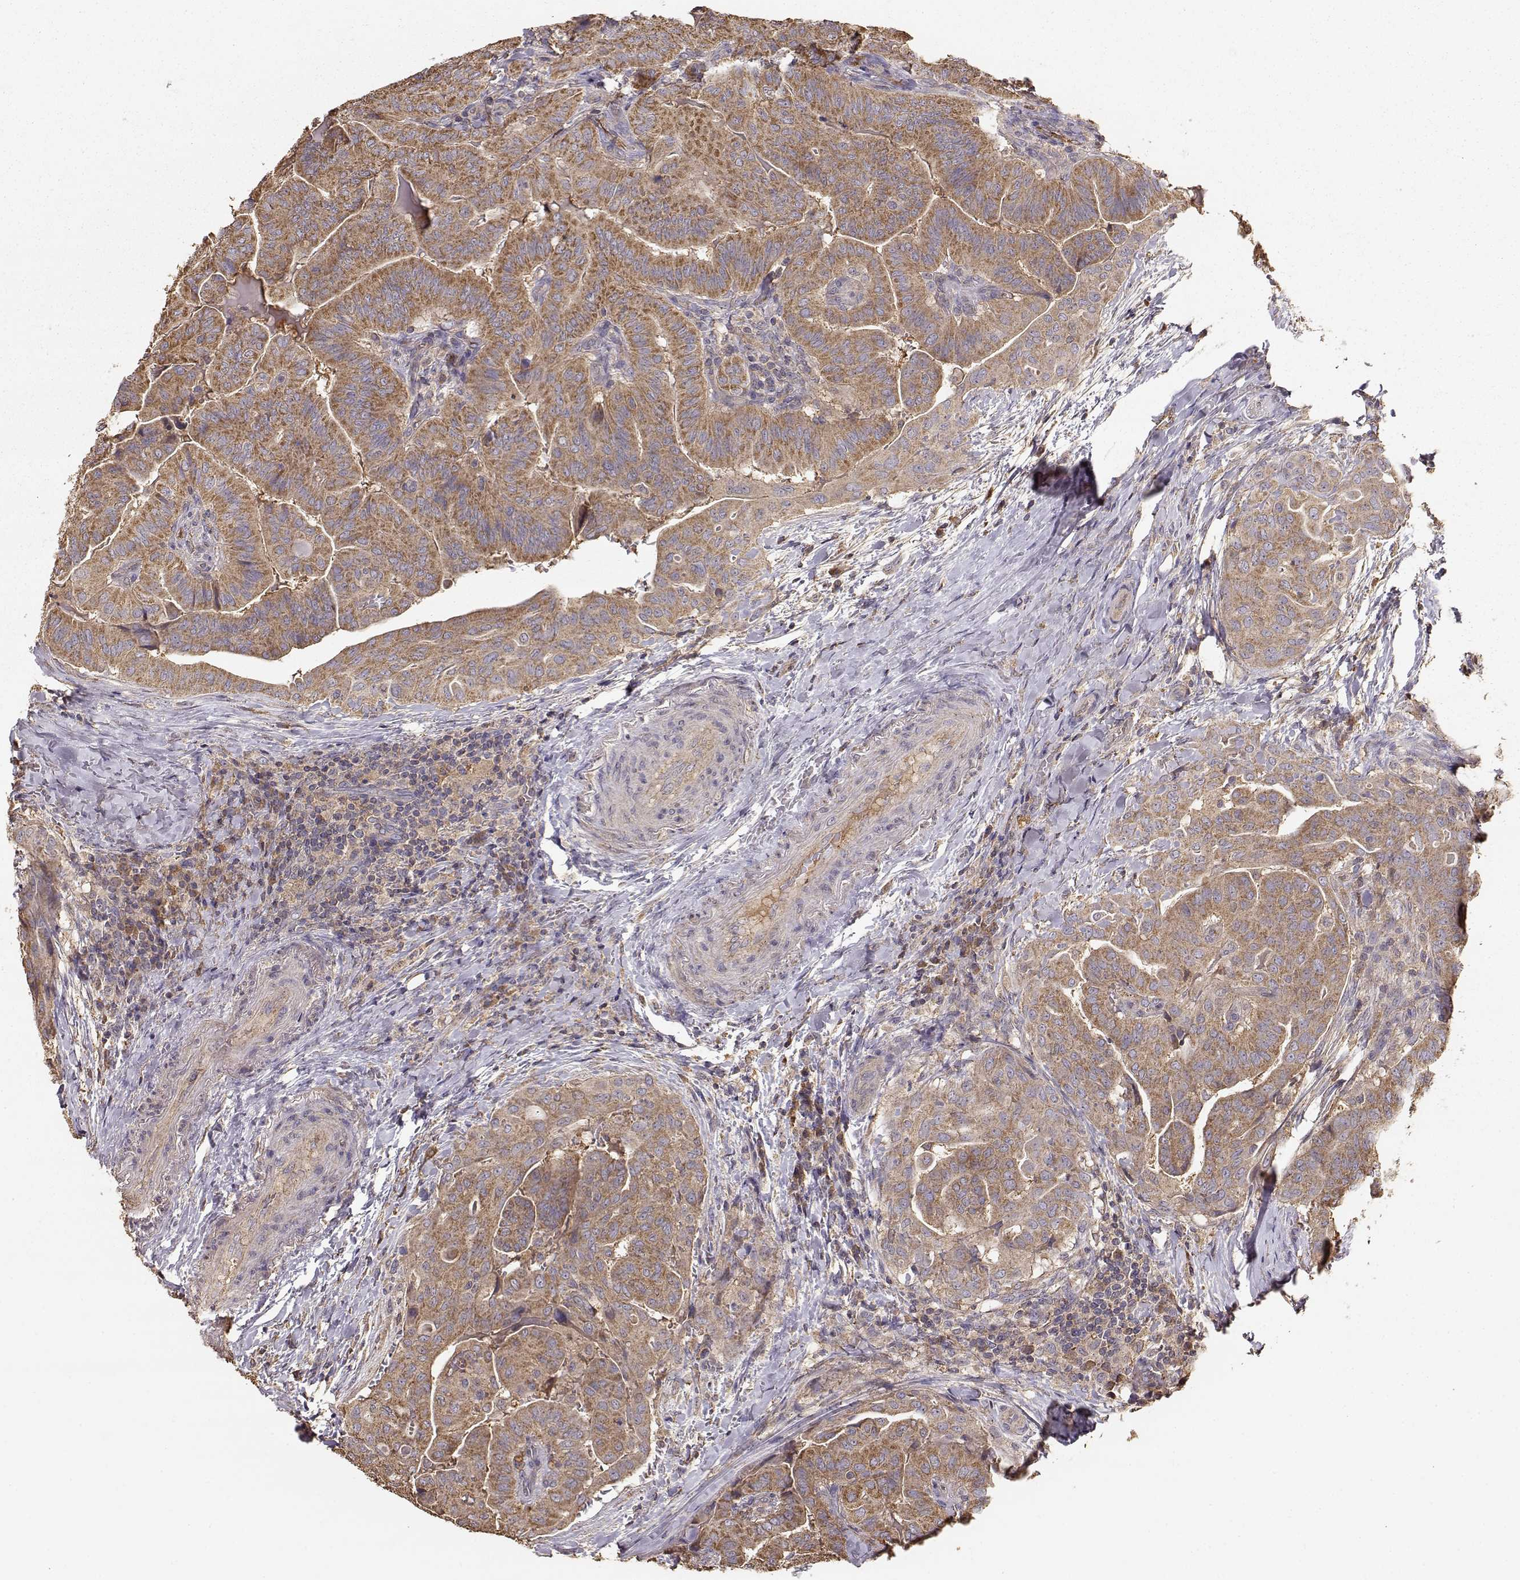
{"staining": {"intensity": "moderate", "quantity": ">75%", "location": "cytoplasmic/membranous"}, "tissue": "thyroid cancer", "cell_type": "Tumor cells", "image_type": "cancer", "snomed": [{"axis": "morphology", "description": "Papillary adenocarcinoma, NOS"}, {"axis": "topography", "description": "Thyroid gland"}], "caption": "An immunohistochemistry (IHC) photomicrograph of neoplastic tissue is shown. Protein staining in brown highlights moderate cytoplasmic/membranous positivity in papillary adenocarcinoma (thyroid) within tumor cells.", "gene": "TARS3", "patient": {"sex": "female", "age": 68}}